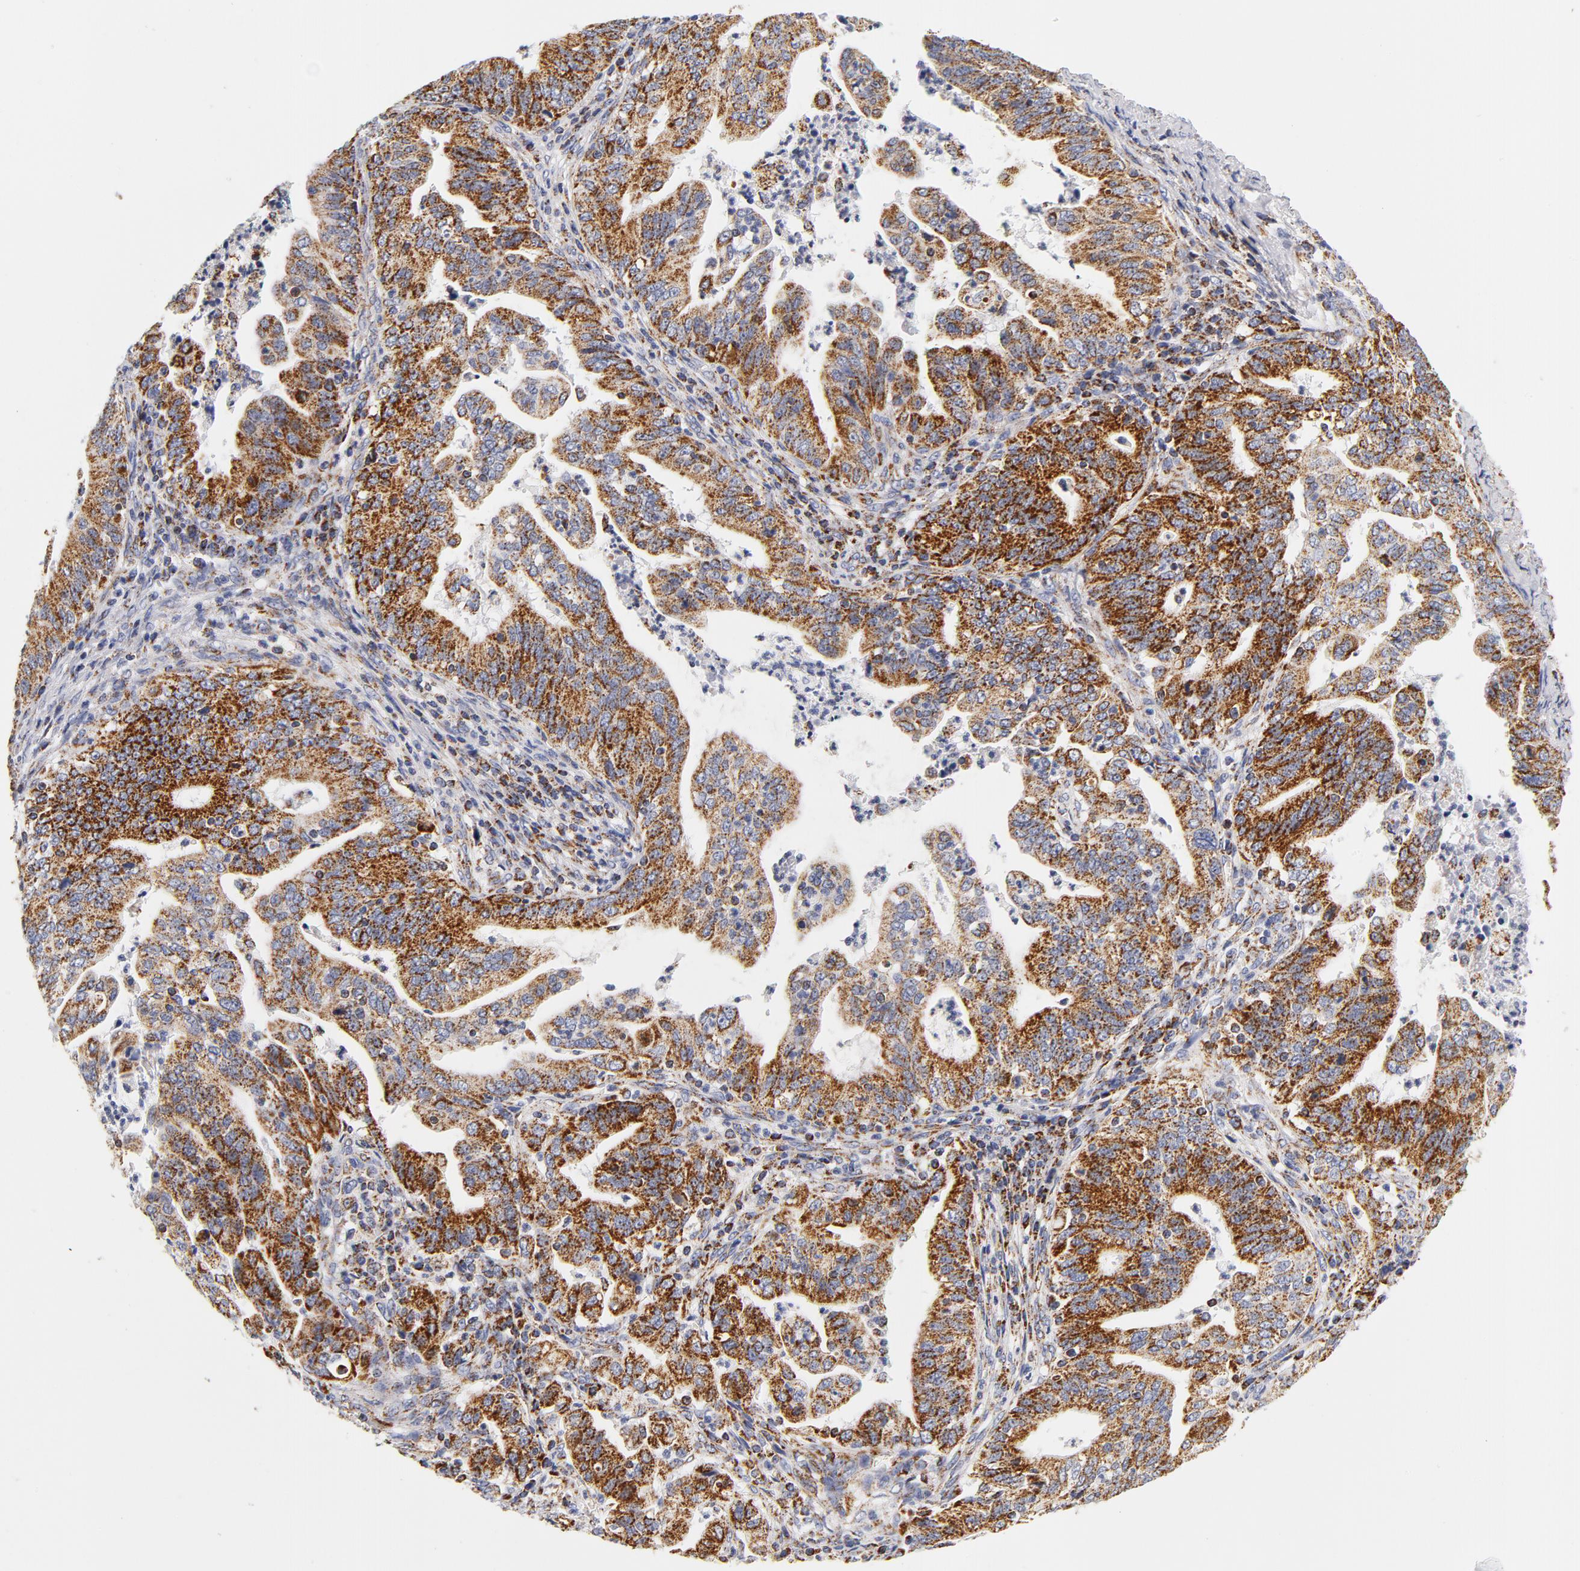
{"staining": {"intensity": "strong", "quantity": ">75%", "location": "cytoplasmic/membranous"}, "tissue": "stomach cancer", "cell_type": "Tumor cells", "image_type": "cancer", "snomed": [{"axis": "morphology", "description": "Adenocarcinoma, NOS"}, {"axis": "topography", "description": "Stomach, upper"}], "caption": "The micrograph exhibits a brown stain indicating the presence of a protein in the cytoplasmic/membranous of tumor cells in stomach cancer. (DAB IHC, brown staining for protein, blue staining for nuclei).", "gene": "ECHS1", "patient": {"sex": "female", "age": 50}}